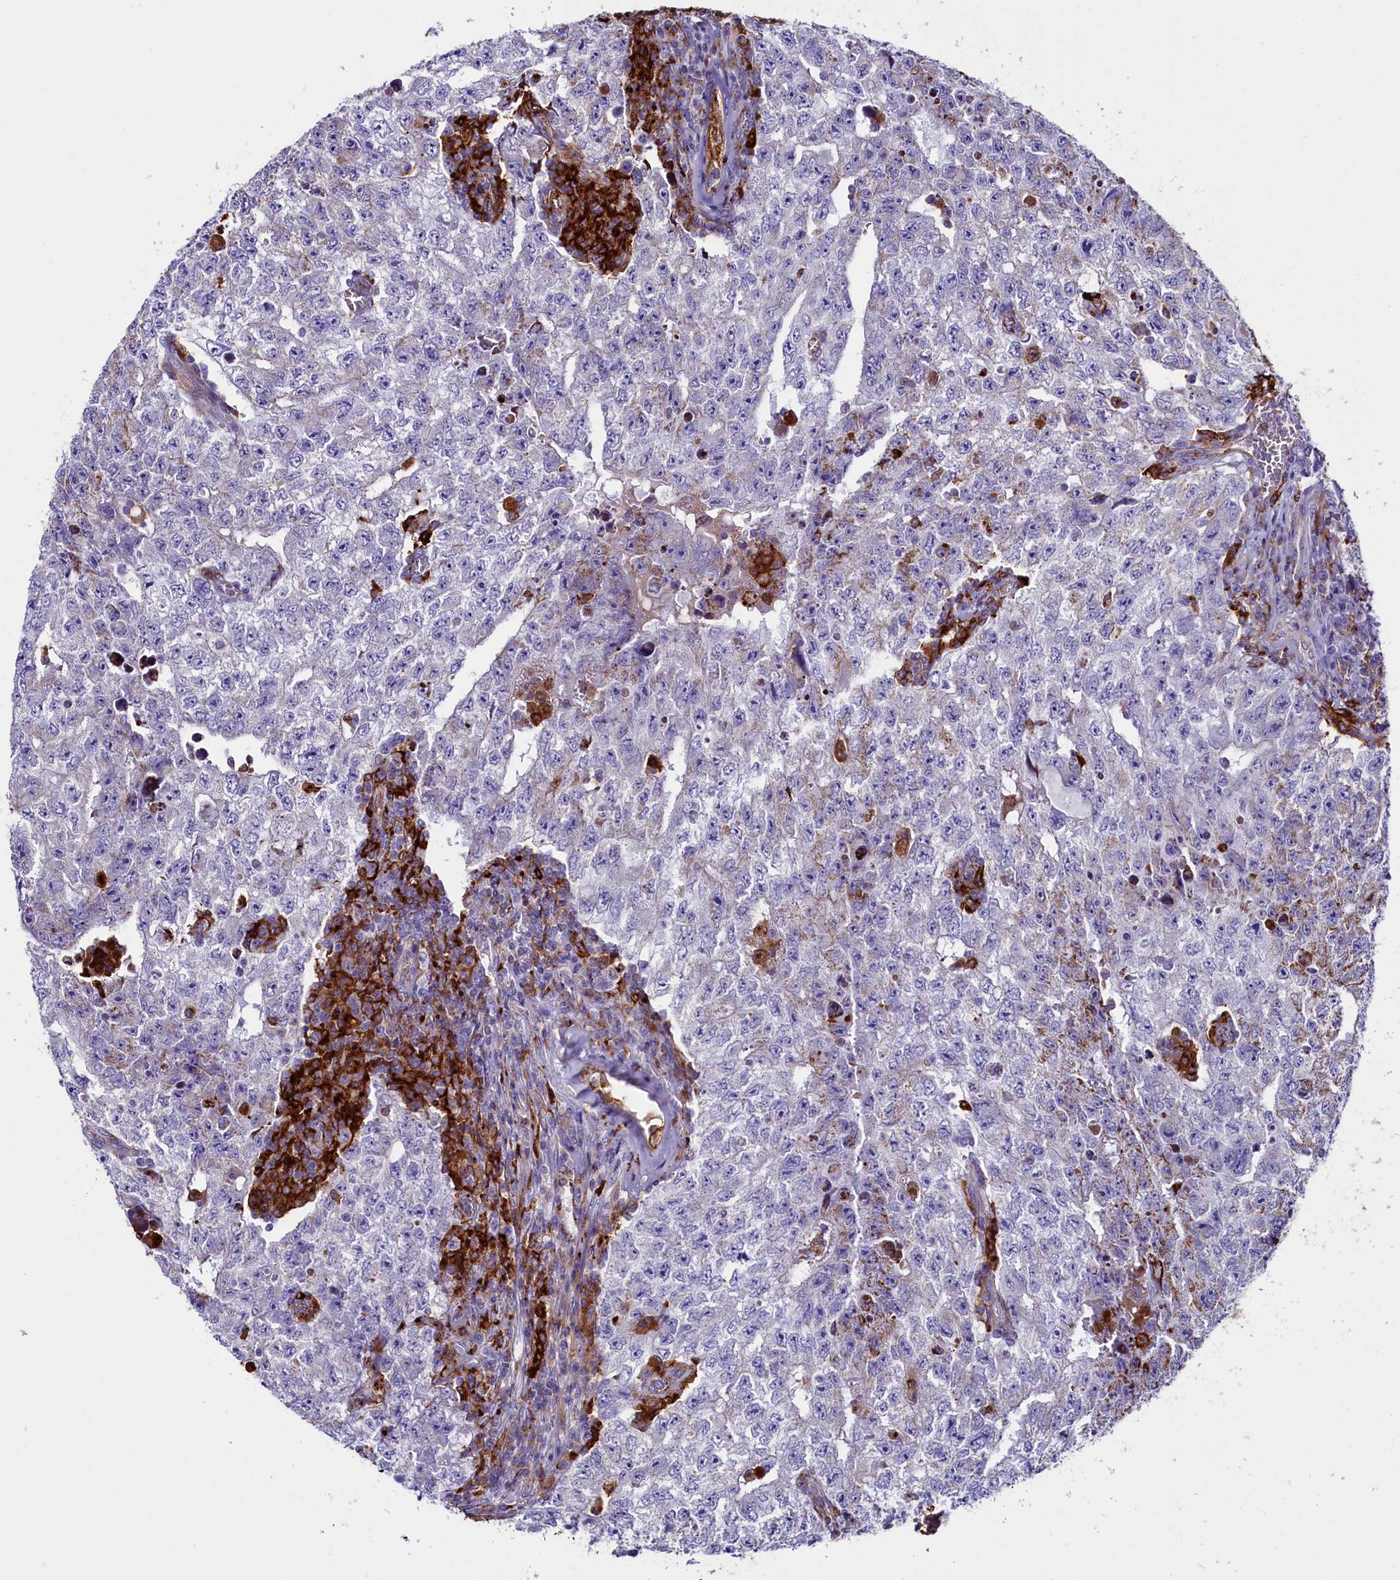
{"staining": {"intensity": "negative", "quantity": "none", "location": "none"}, "tissue": "testis cancer", "cell_type": "Tumor cells", "image_type": "cancer", "snomed": [{"axis": "morphology", "description": "Carcinoma, Embryonal, NOS"}, {"axis": "topography", "description": "Testis"}], "caption": "This is an IHC photomicrograph of human testis cancer (embryonal carcinoma). There is no staining in tumor cells.", "gene": "IL20RA", "patient": {"sex": "male", "age": 17}}